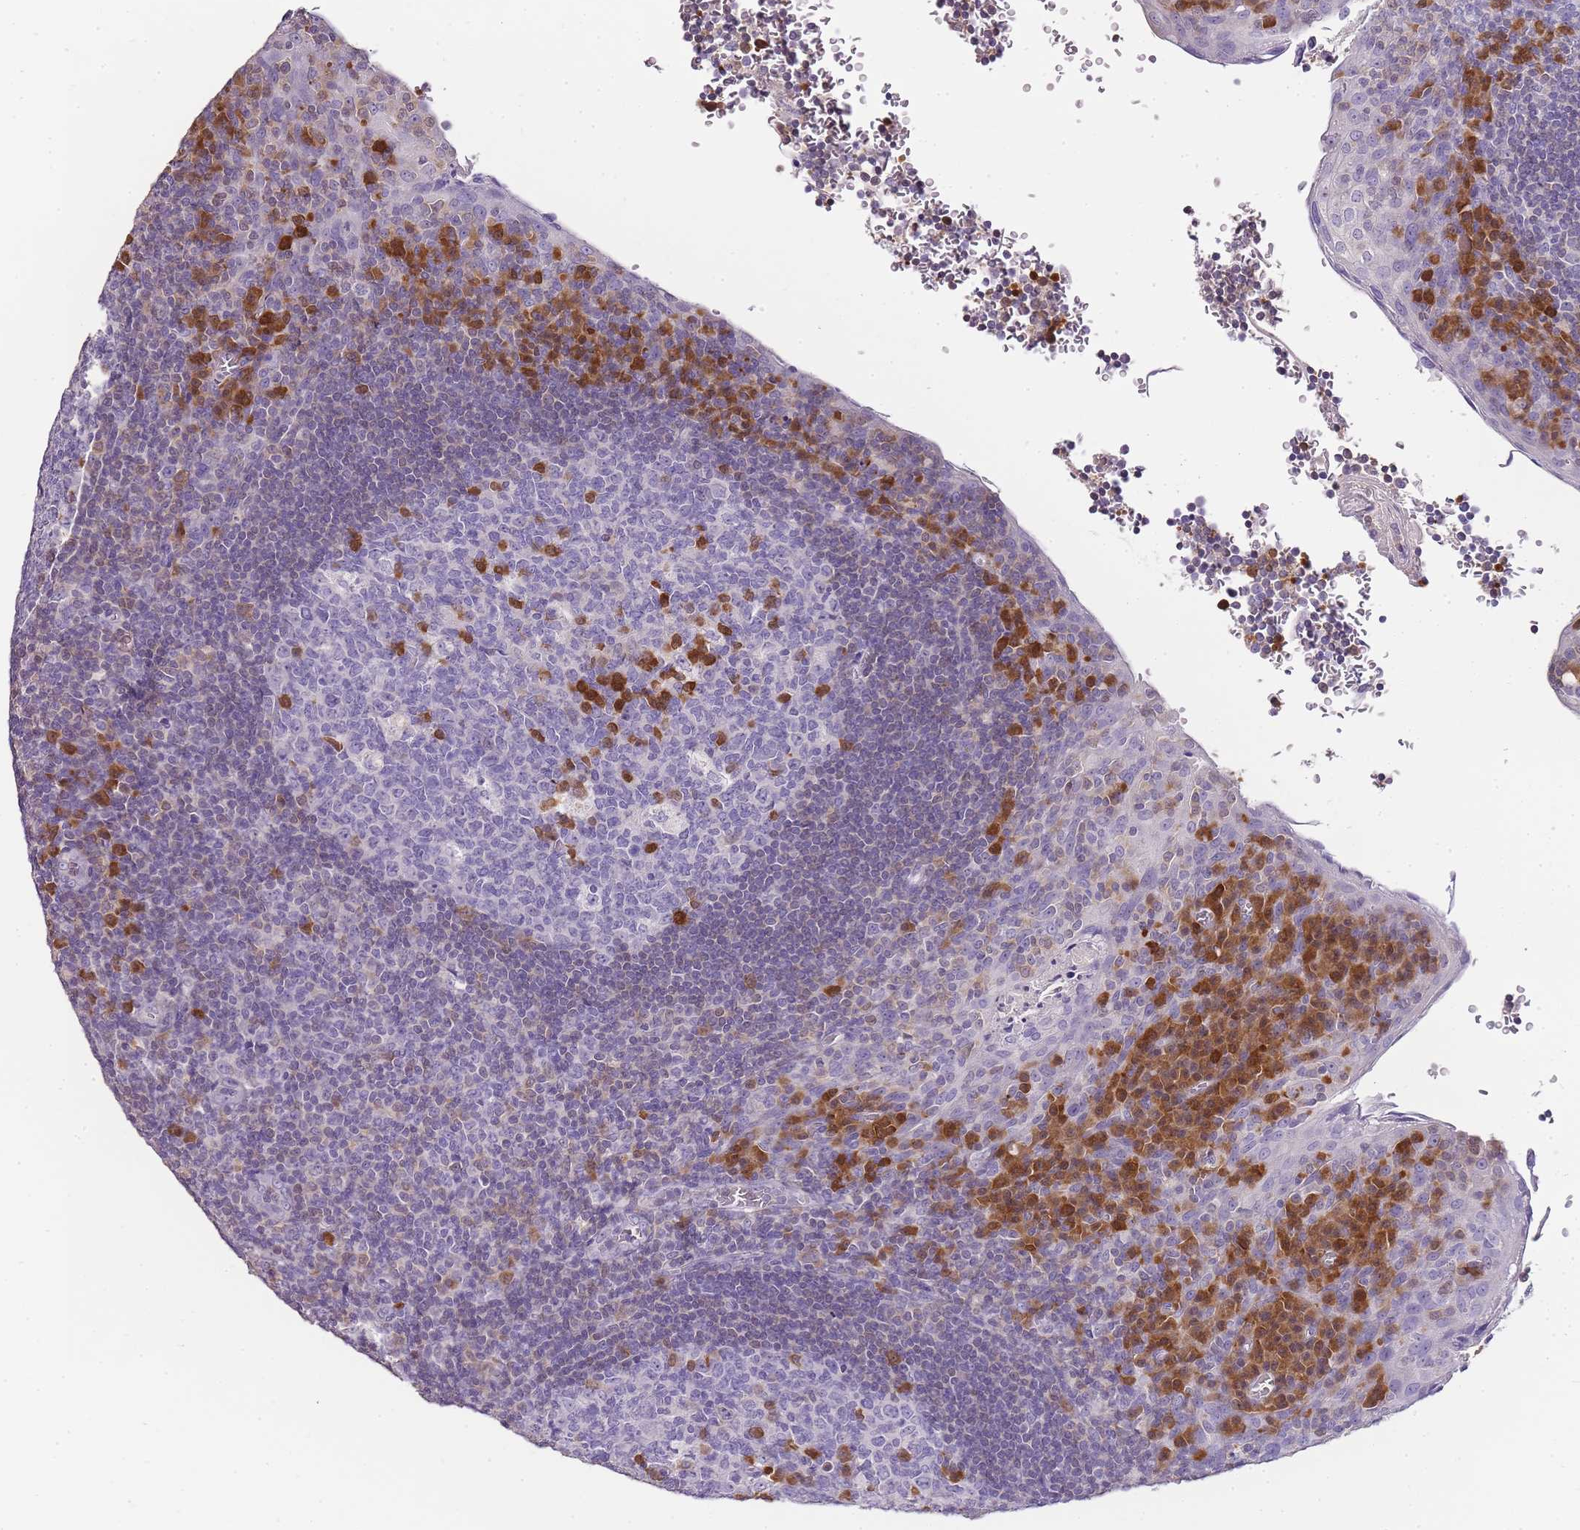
{"staining": {"intensity": "strong", "quantity": "<25%", "location": "cytoplasmic/membranous"}, "tissue": "tonsil", "cell_type": "Germinal center cells", "image_type": "normal", "snomed": [{"axis": "morphology", "description": "Normal tissue, NOS"}, {"axis": "topography", "description": "Tonsil"}], "caption": "DAB (3,3'-diaminobenzidine) immunohistochemical staining of normal tonsil reveals strong cytoplasmic/membranous protein positivity in approximately <25% of germinal center cells. (DAB IHC, brown staining for protein, blue staining for nuclei).", "gene": "ZBP1", "patient": {"sex": "male", "age": 17}}